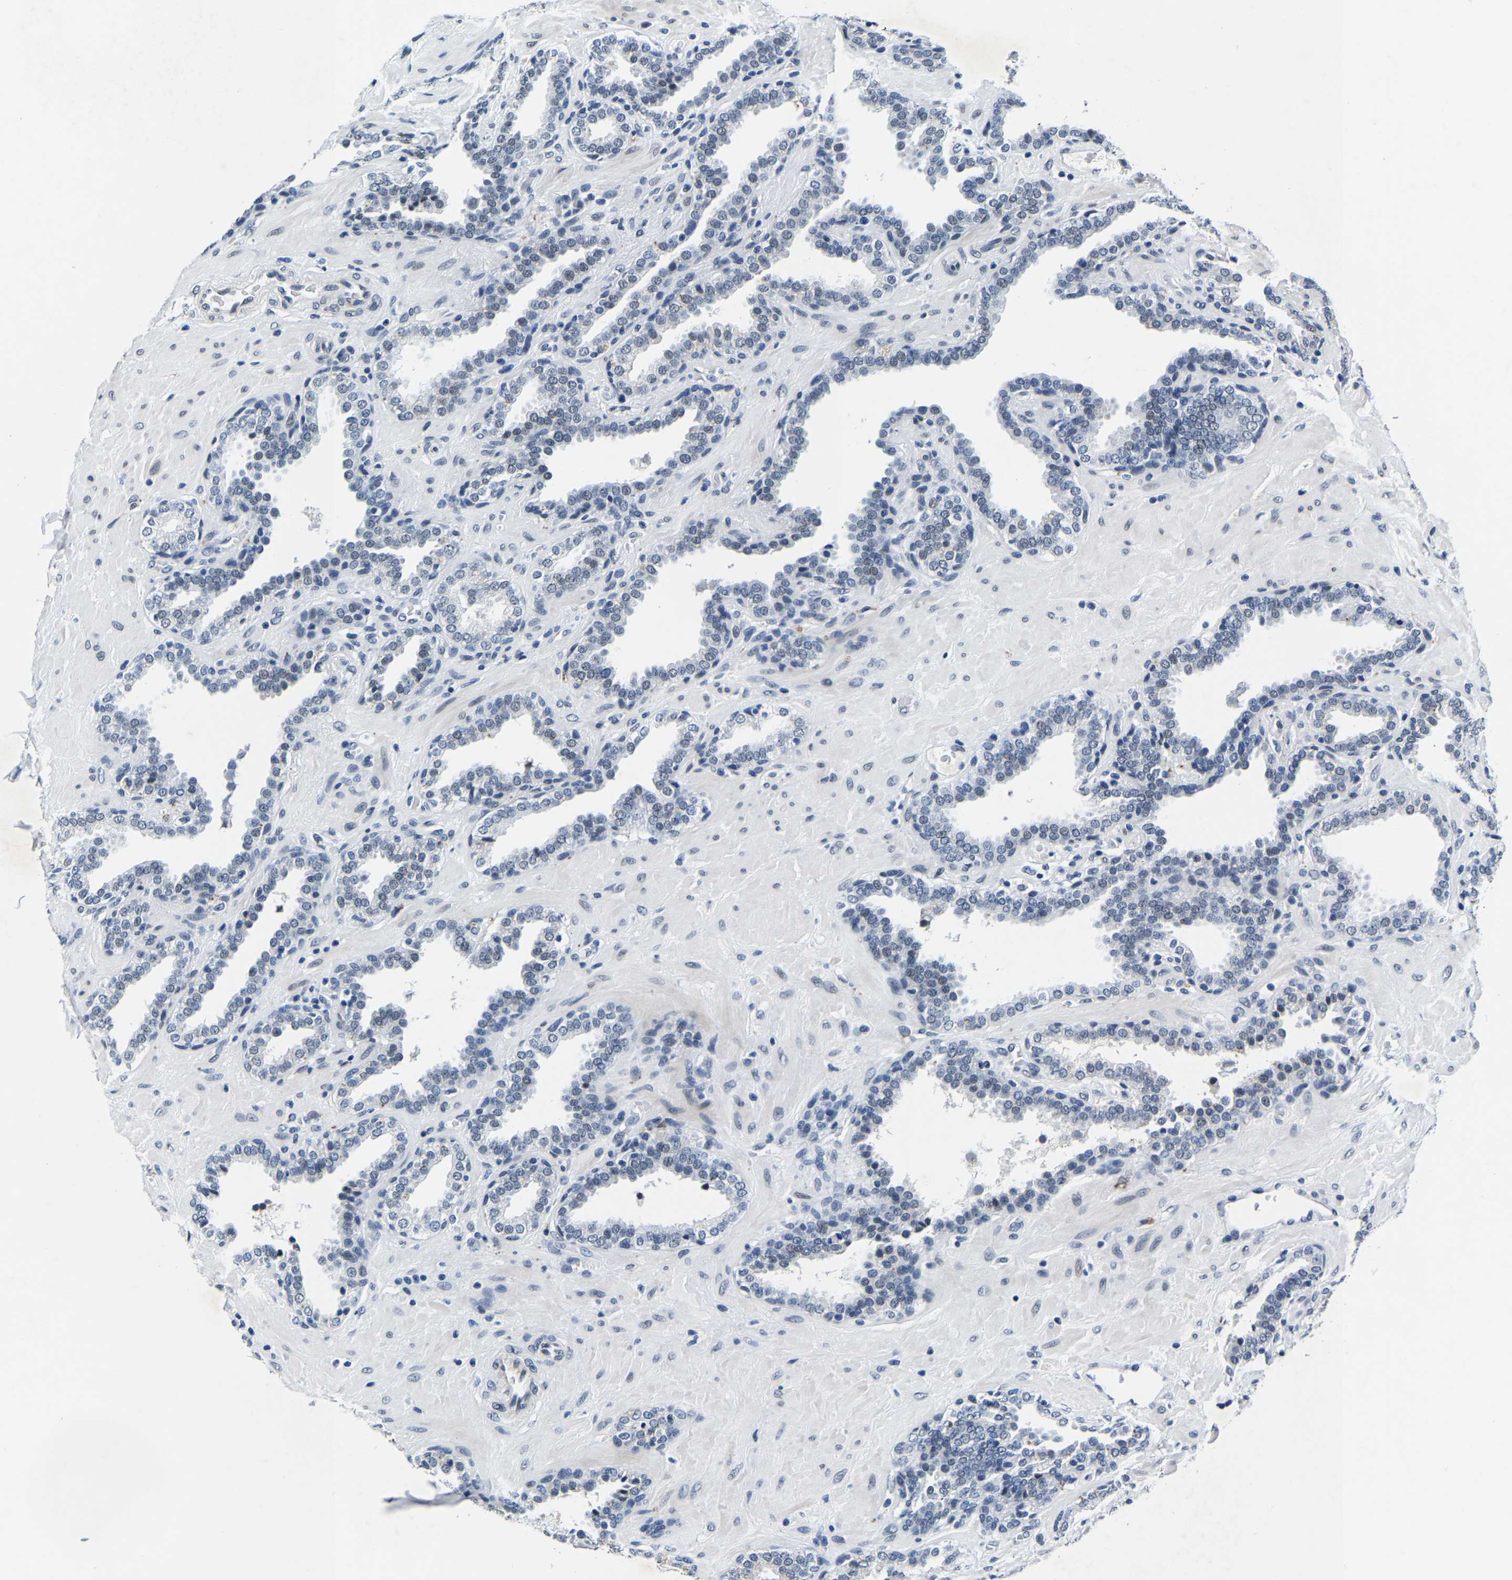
{"staining": {"intensity": "negative", "quantity": "none", "location": "none"}, "tissue": "prostate", "cell_type": "Glandular cells", "image_type": "normal", "snomed": [{"axis": "morphology", "description": "Normal tissue, NOS"}, {"axis": "topography", "description": "Prostate"}], "caption": "IHC of unremarkable human prostate exhibits no positivity in glandular cells.", "gene": "UBN2", "patient": {"sex": "male", "age": 51}}